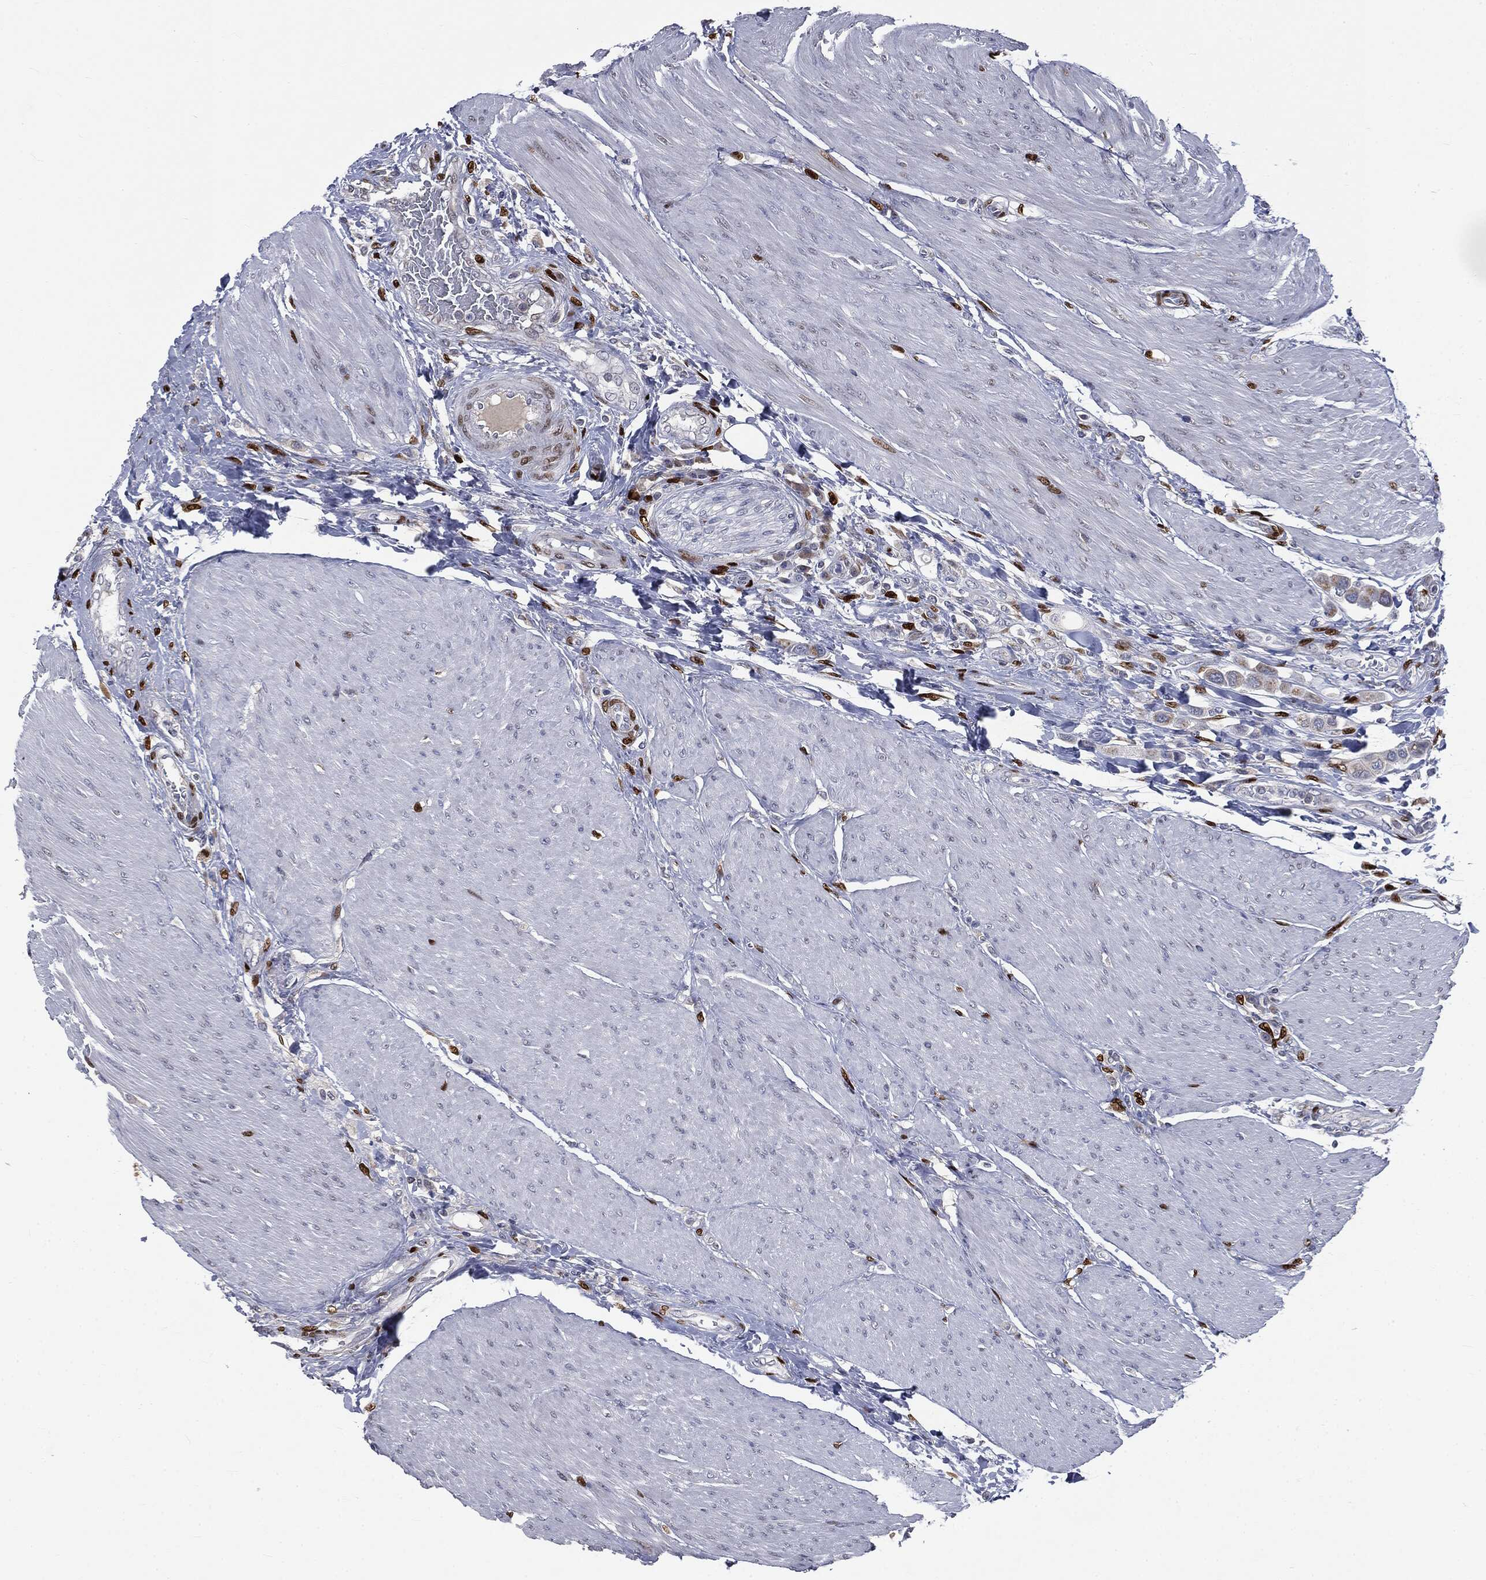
{"staining": {"intensity": "weak", "quantity": "<25%", "location": "cytoplasmic/membranous"}, "tissue": "urothelial cancer", "cell_type": "Tumor cells", "image_type": "cancer", "snomed": [{"axis": "morphology", "description": "Urothelial carcinoma, High grade"}, {"axis": "topography", "description": "Urinary bladder"}], "caption": "Immunohistochemistry photomicrograph of urothelial cancer stained for a protein (brown), which shows no staining in tumor cells. Brightfield microscopy of immunohistochemistry (IHC) stained with DAB (3,3'-diaminobenzidine) (brown) and hematoxylin (blue), captured at high magnification.", "gene": "CASD1", "patient": {"sex": "male", "age": 50}}